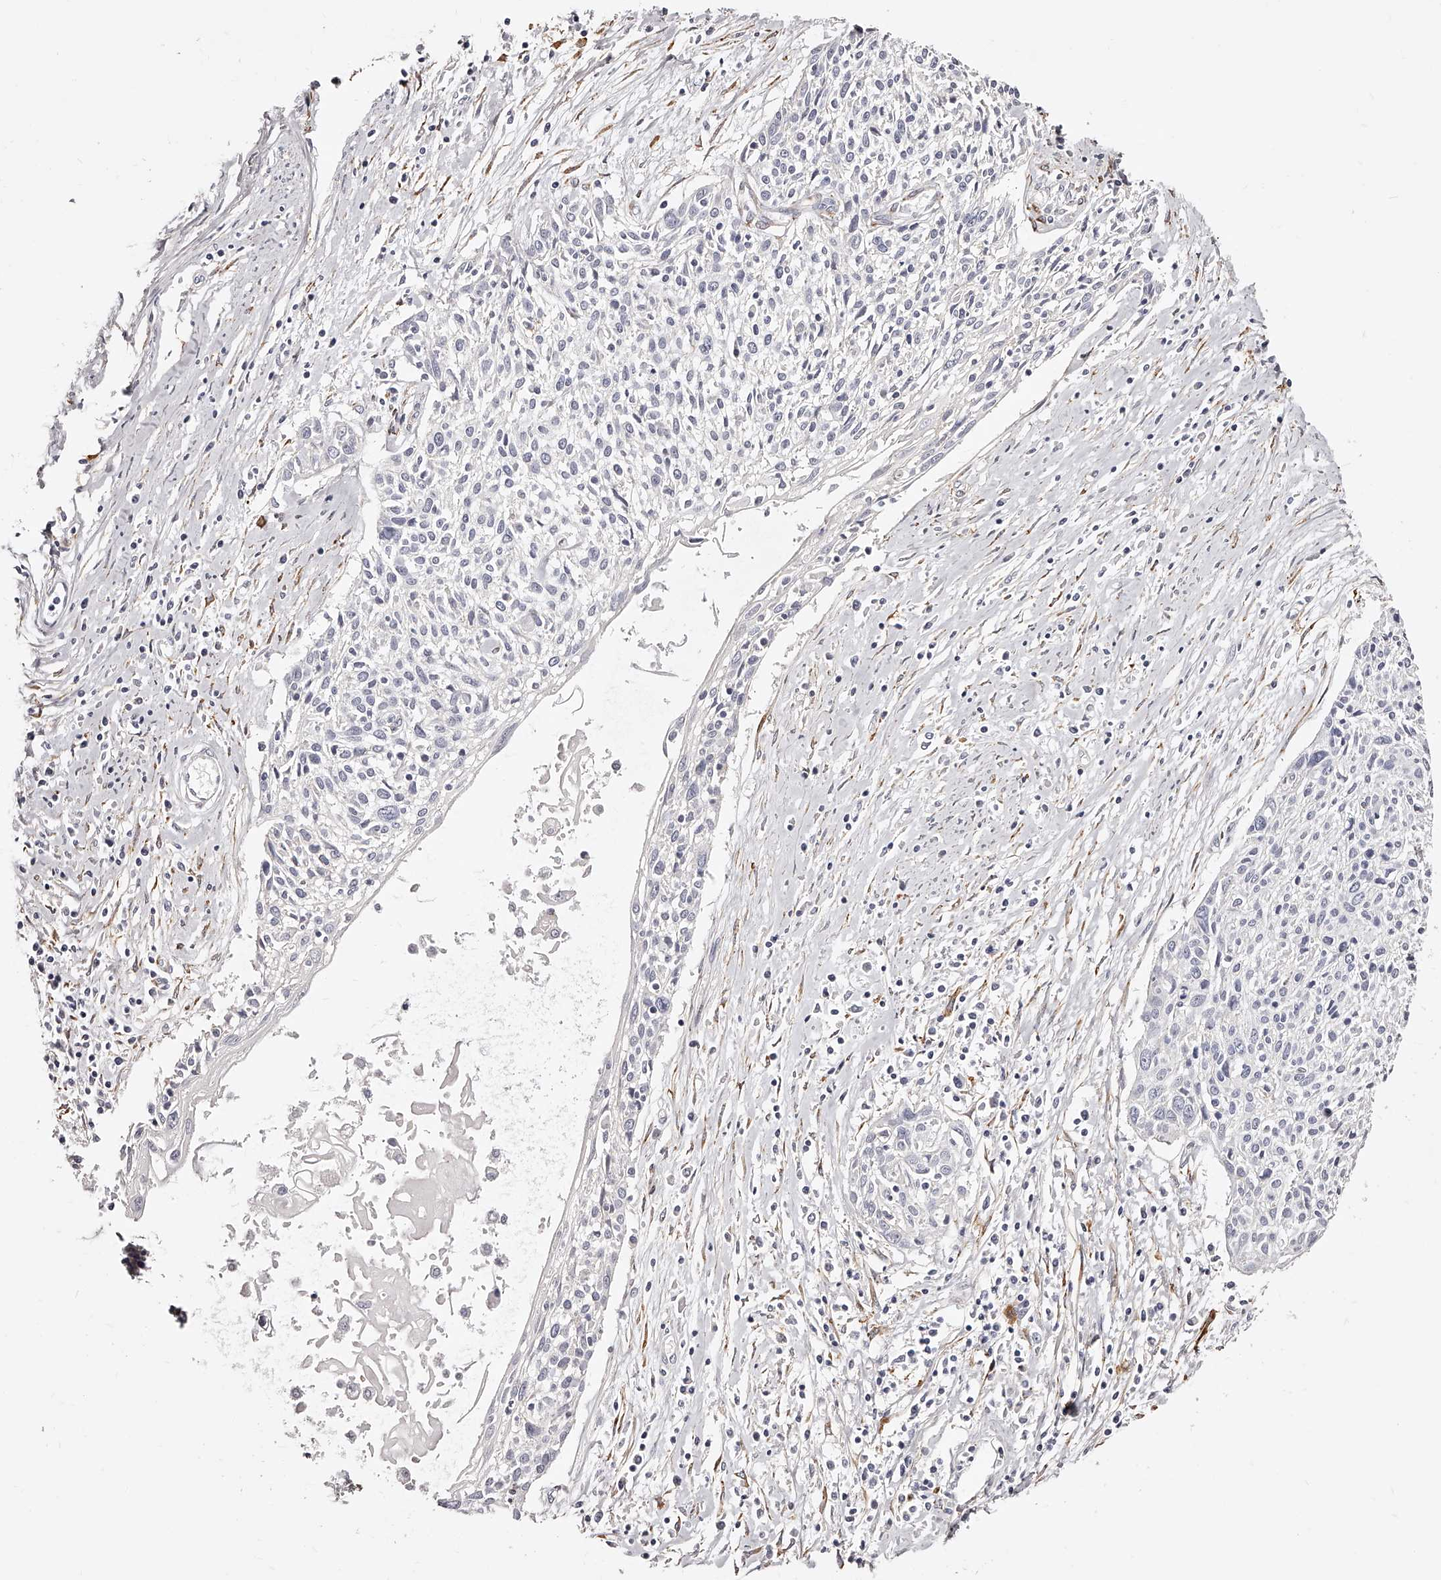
{"staining": {"intensity": "negative", "quantity": "none", "location": "none"}, "tissue": "cervical cancer", "cell_type": "Tumor cells", "image_type": "cancer", "snomed": [{"axis": "morphology", "description": "Squamous cell carcinoma, NOS"}, {"axis": "topography", "description": "Cervix"}], "caption": "Immunohistochemistry micrograph of neoplastic tissue: squamous cell carcinoma (cervical) stained with DAB (3,3'-diaminobenzidine) reveals no significant protein positivity in tumor cells.", "gene": "CD82", "patient": {"sex": "female", "age": 51}}